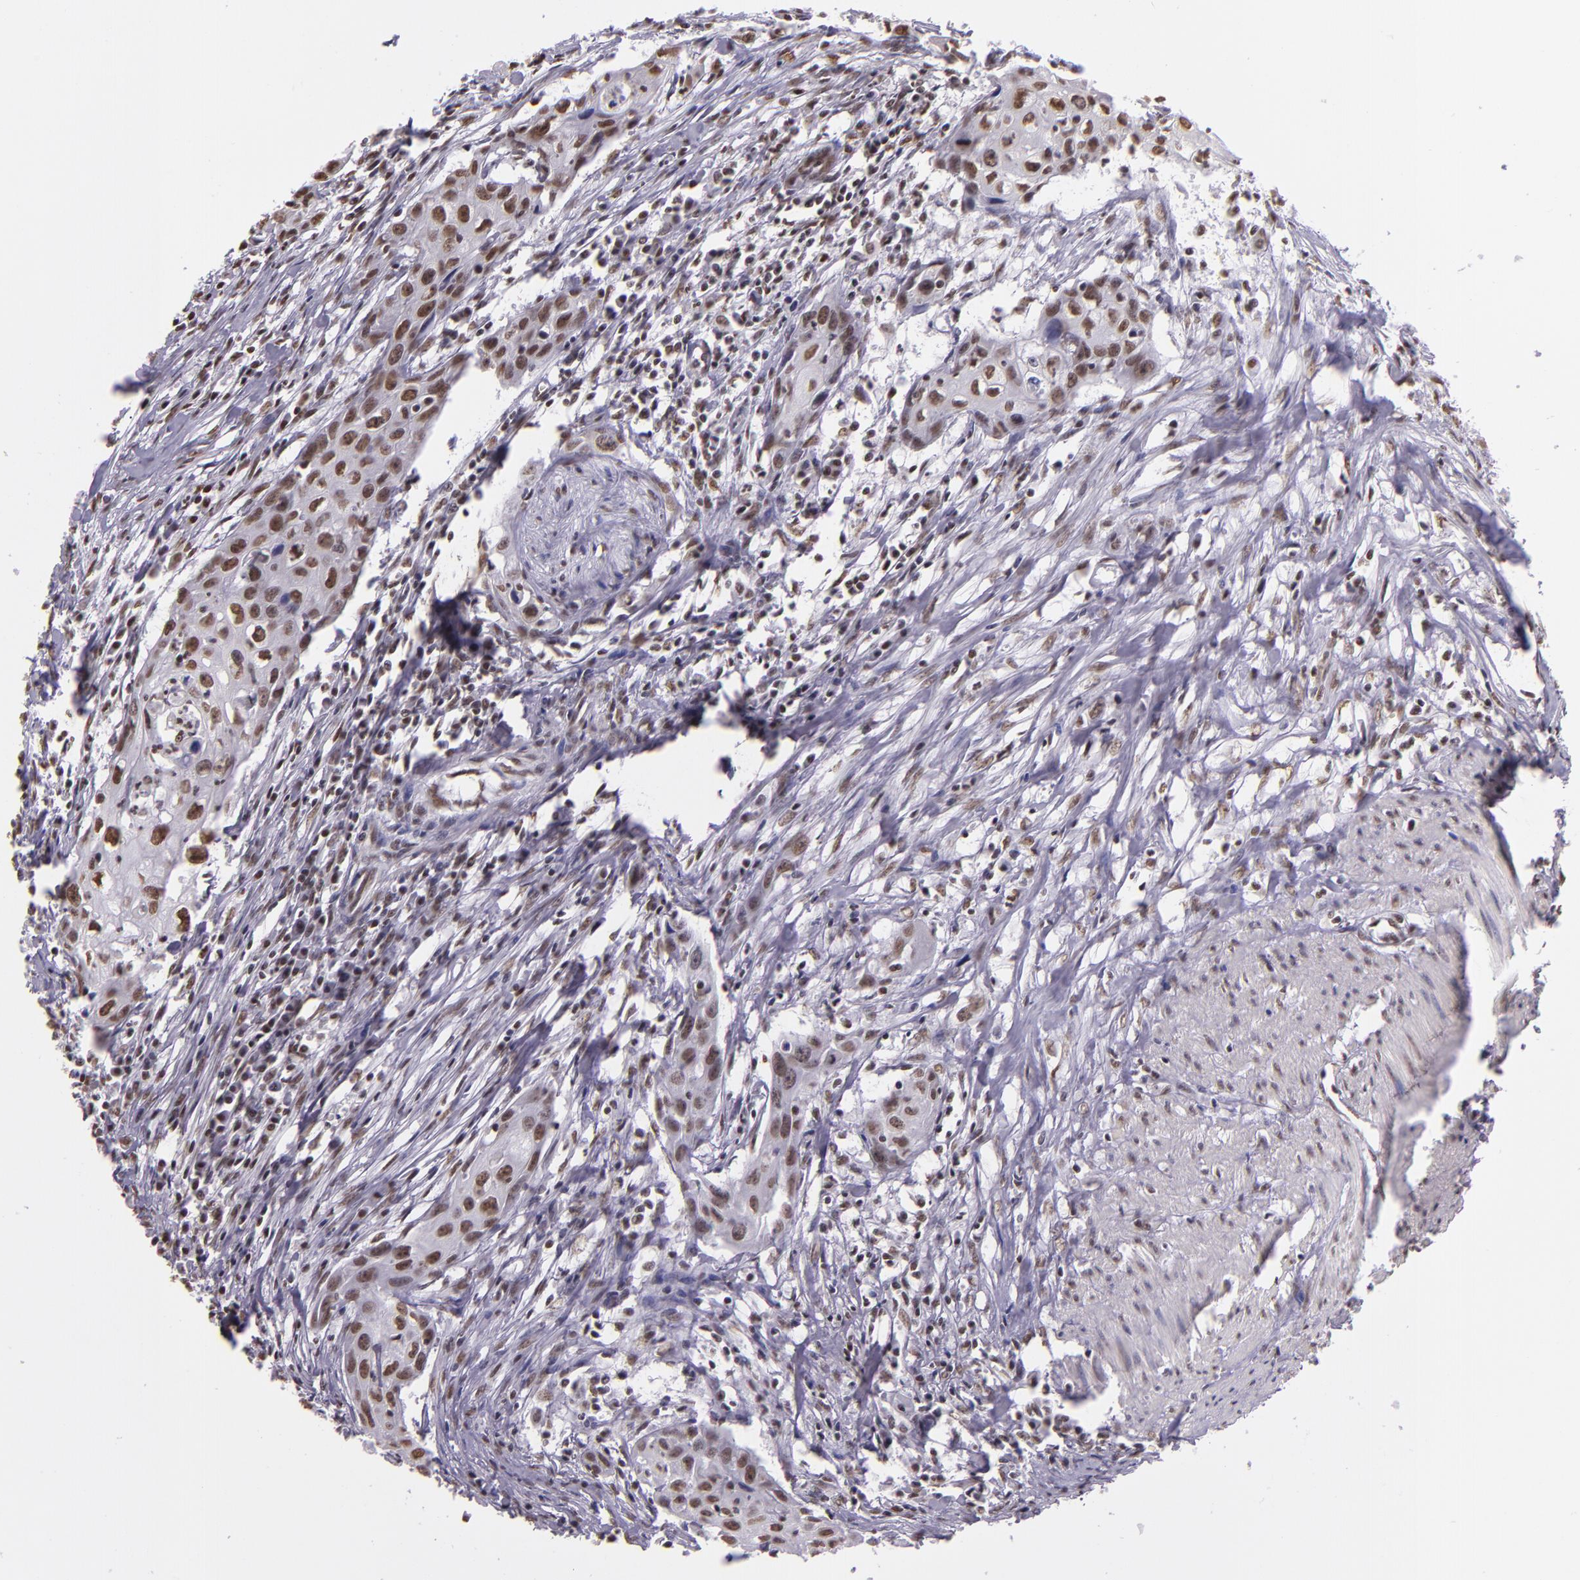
{"staining": {"intensity": "moderate", "quantity": ">75%", "location": "nuclear"}, "tissue": "urothelial cancer", "cell_type": "Tumor cells", "image_type": "cancer", "snomed": [{"axis": "morphology", "description": "Urothelial carcinoma, High grade"}, {"axis": "topography", "description": "Urinary bladder"}], "caption": "Urothelial cancer stained with DAB immunohistochemistry exhibits medium levels of moderate nuclear expression in about >75% of tumor cells. (DAB = brown stain, brightfield microscopy at high magnification).", "gene": "USF1", "patient": {"sex": "male", "age": 54}}